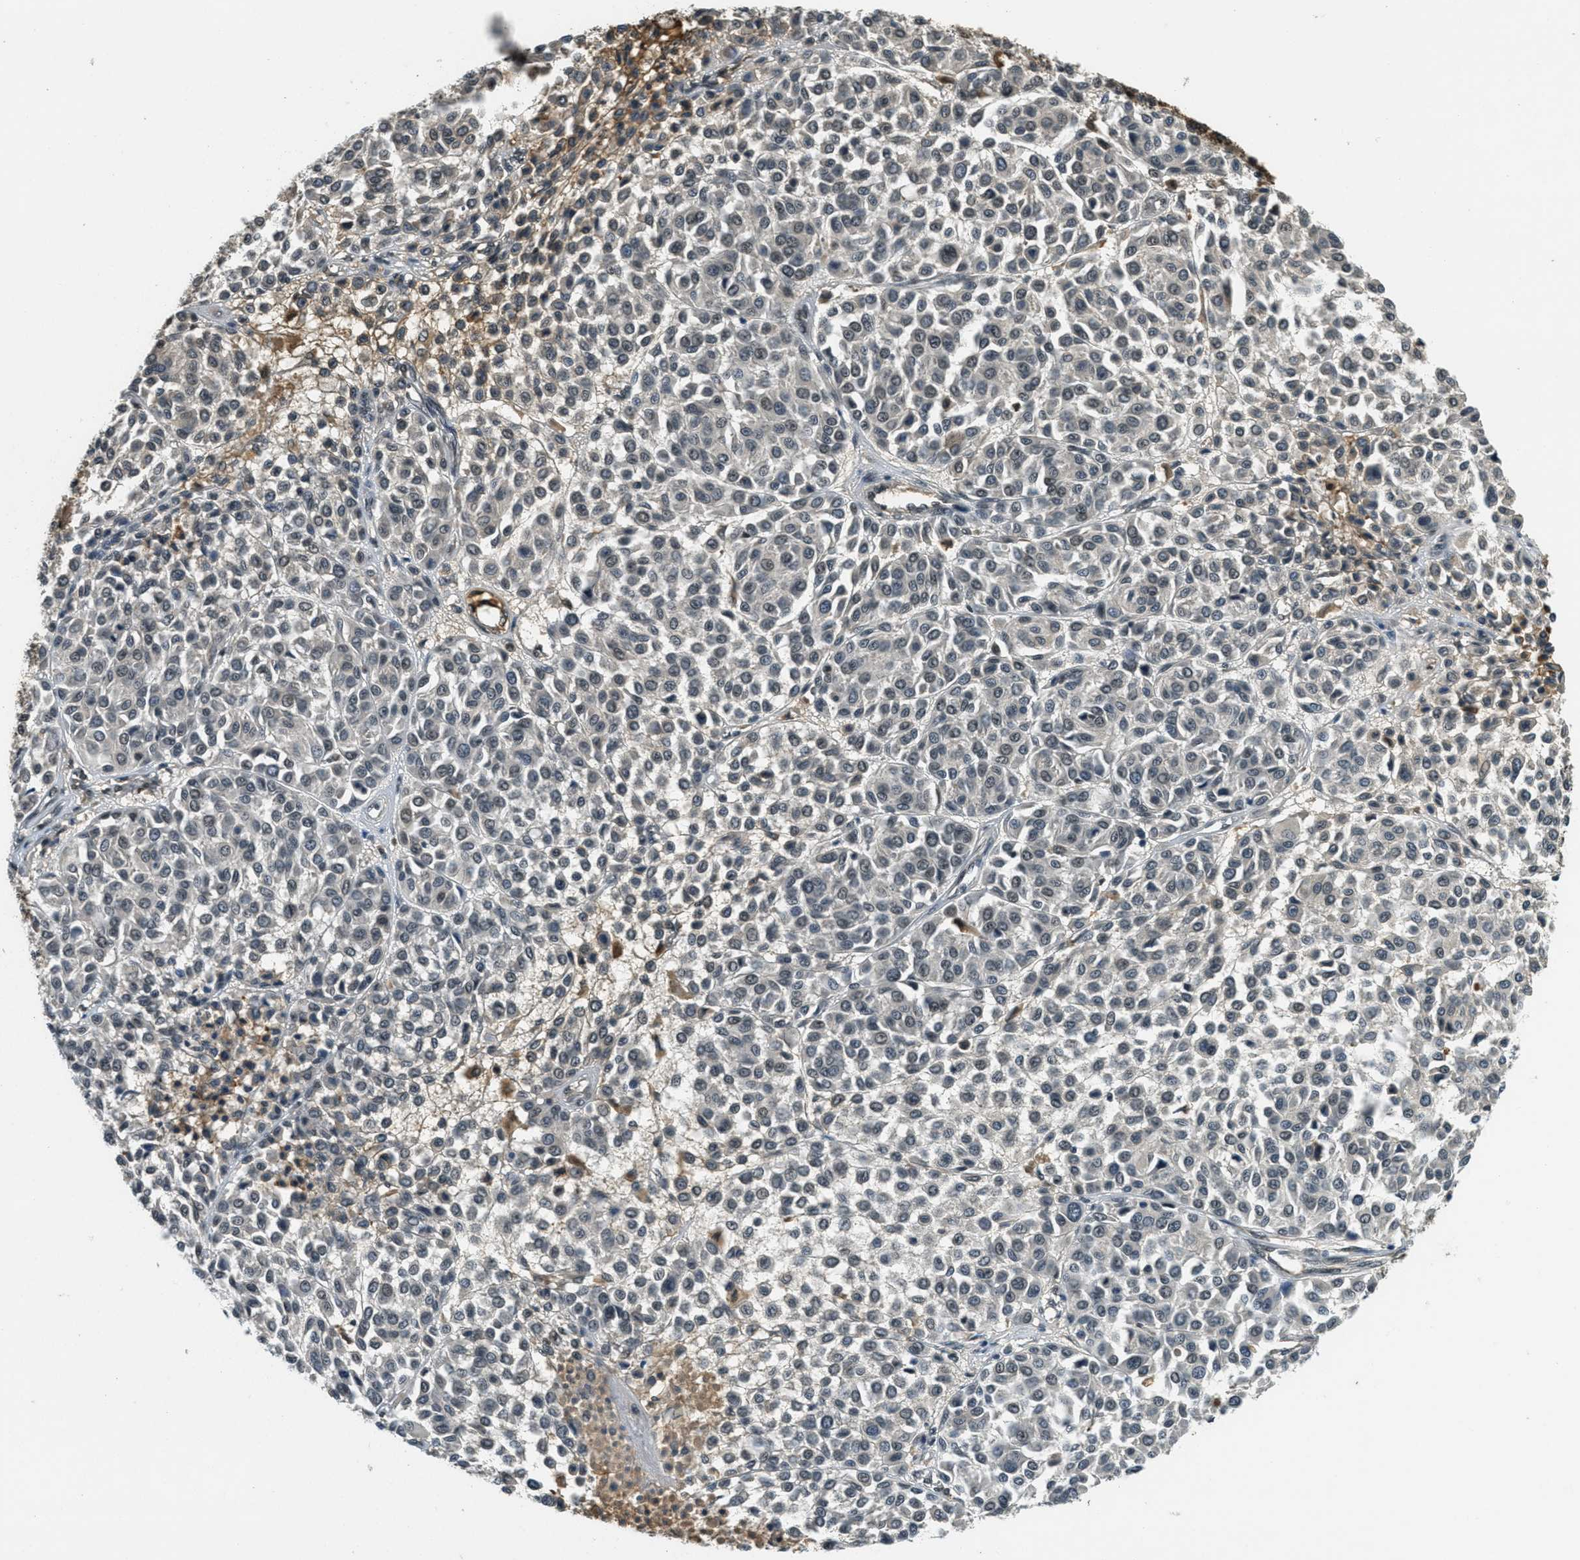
{"staining": {"intensity": "weak", "quantity": "25%-75%", "location": "nuclear"}, "tissue": "melanoma", "cell_type": "Tumor cells", "image_type": "cancer", "snomed": [{"axis": "morphology", "description": "Malignant melanoma, Metastatic site"}, {"axis": "topography", "description": "Soft tissue"}], "caption": "DAB immunohistochemical staining of malignant melanoma (metastatic site) displays weak nuclear protein positivity in about 25%-75% of tumor cells.", "gene": "ZNF148", "patient": {"sex": "male", "age": 41}}